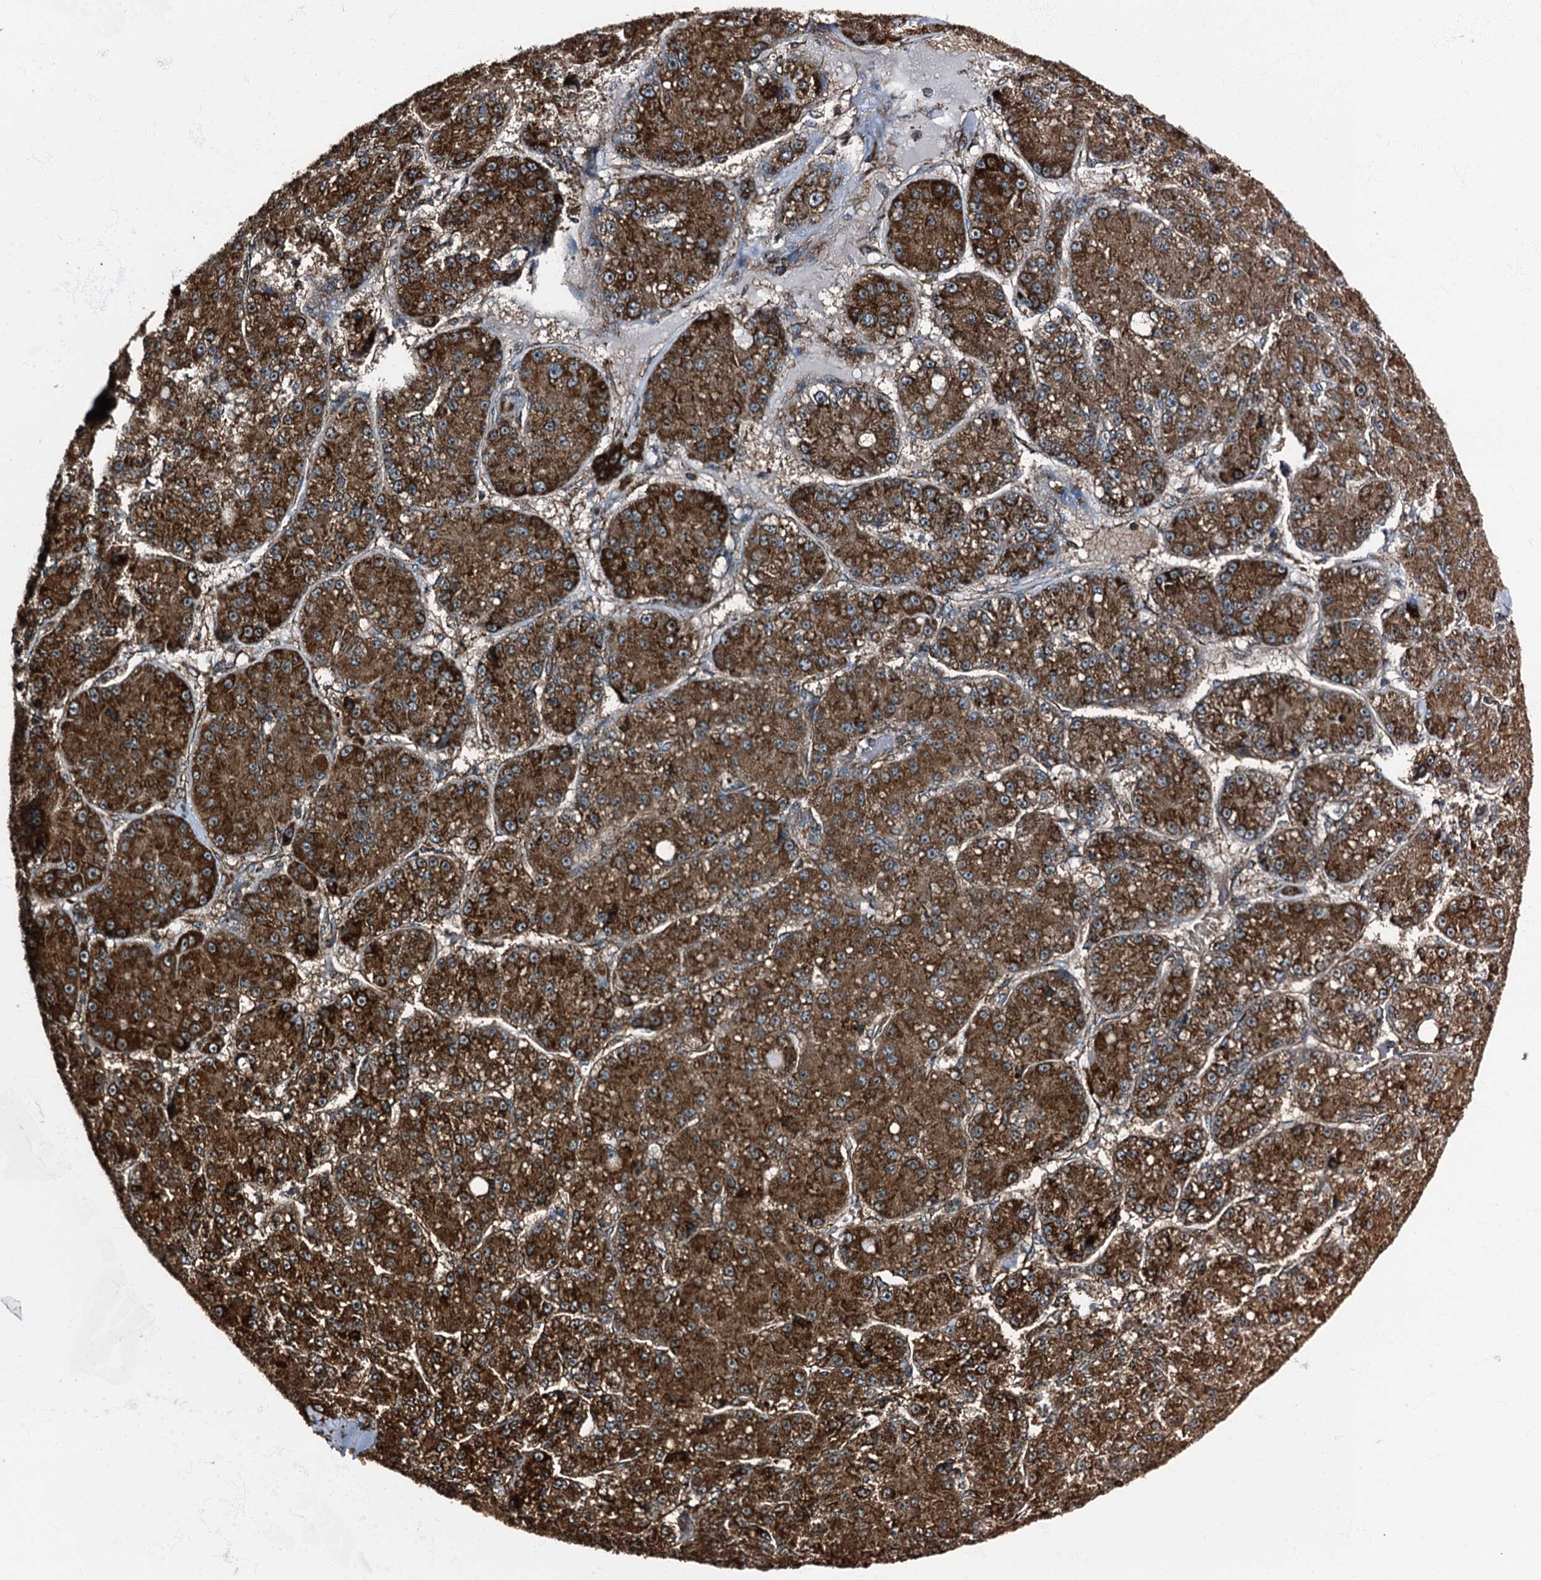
{"staining": {"intensity": "strong", "quantity": ">75%", "location": "cytoplasmic/membranous"}, "tissue": "liver cancer", "cell_type": "Tumor cells", "image_type": "cancer", "snomed": [{"axis": "morphology", "description": "Carcinoma, Hepatocellular, NOS"}, {"axis": "topography", "description": "Liver"}], "caption": "Strong cytoplasmic/membranous positivity for a protein is identified in about >75% of tumor cells of liver hepatocellular carcinoma using immunohistochemistry.", "gene": "ATP2C1", "patient": {"sex": "male", "age": 67}}